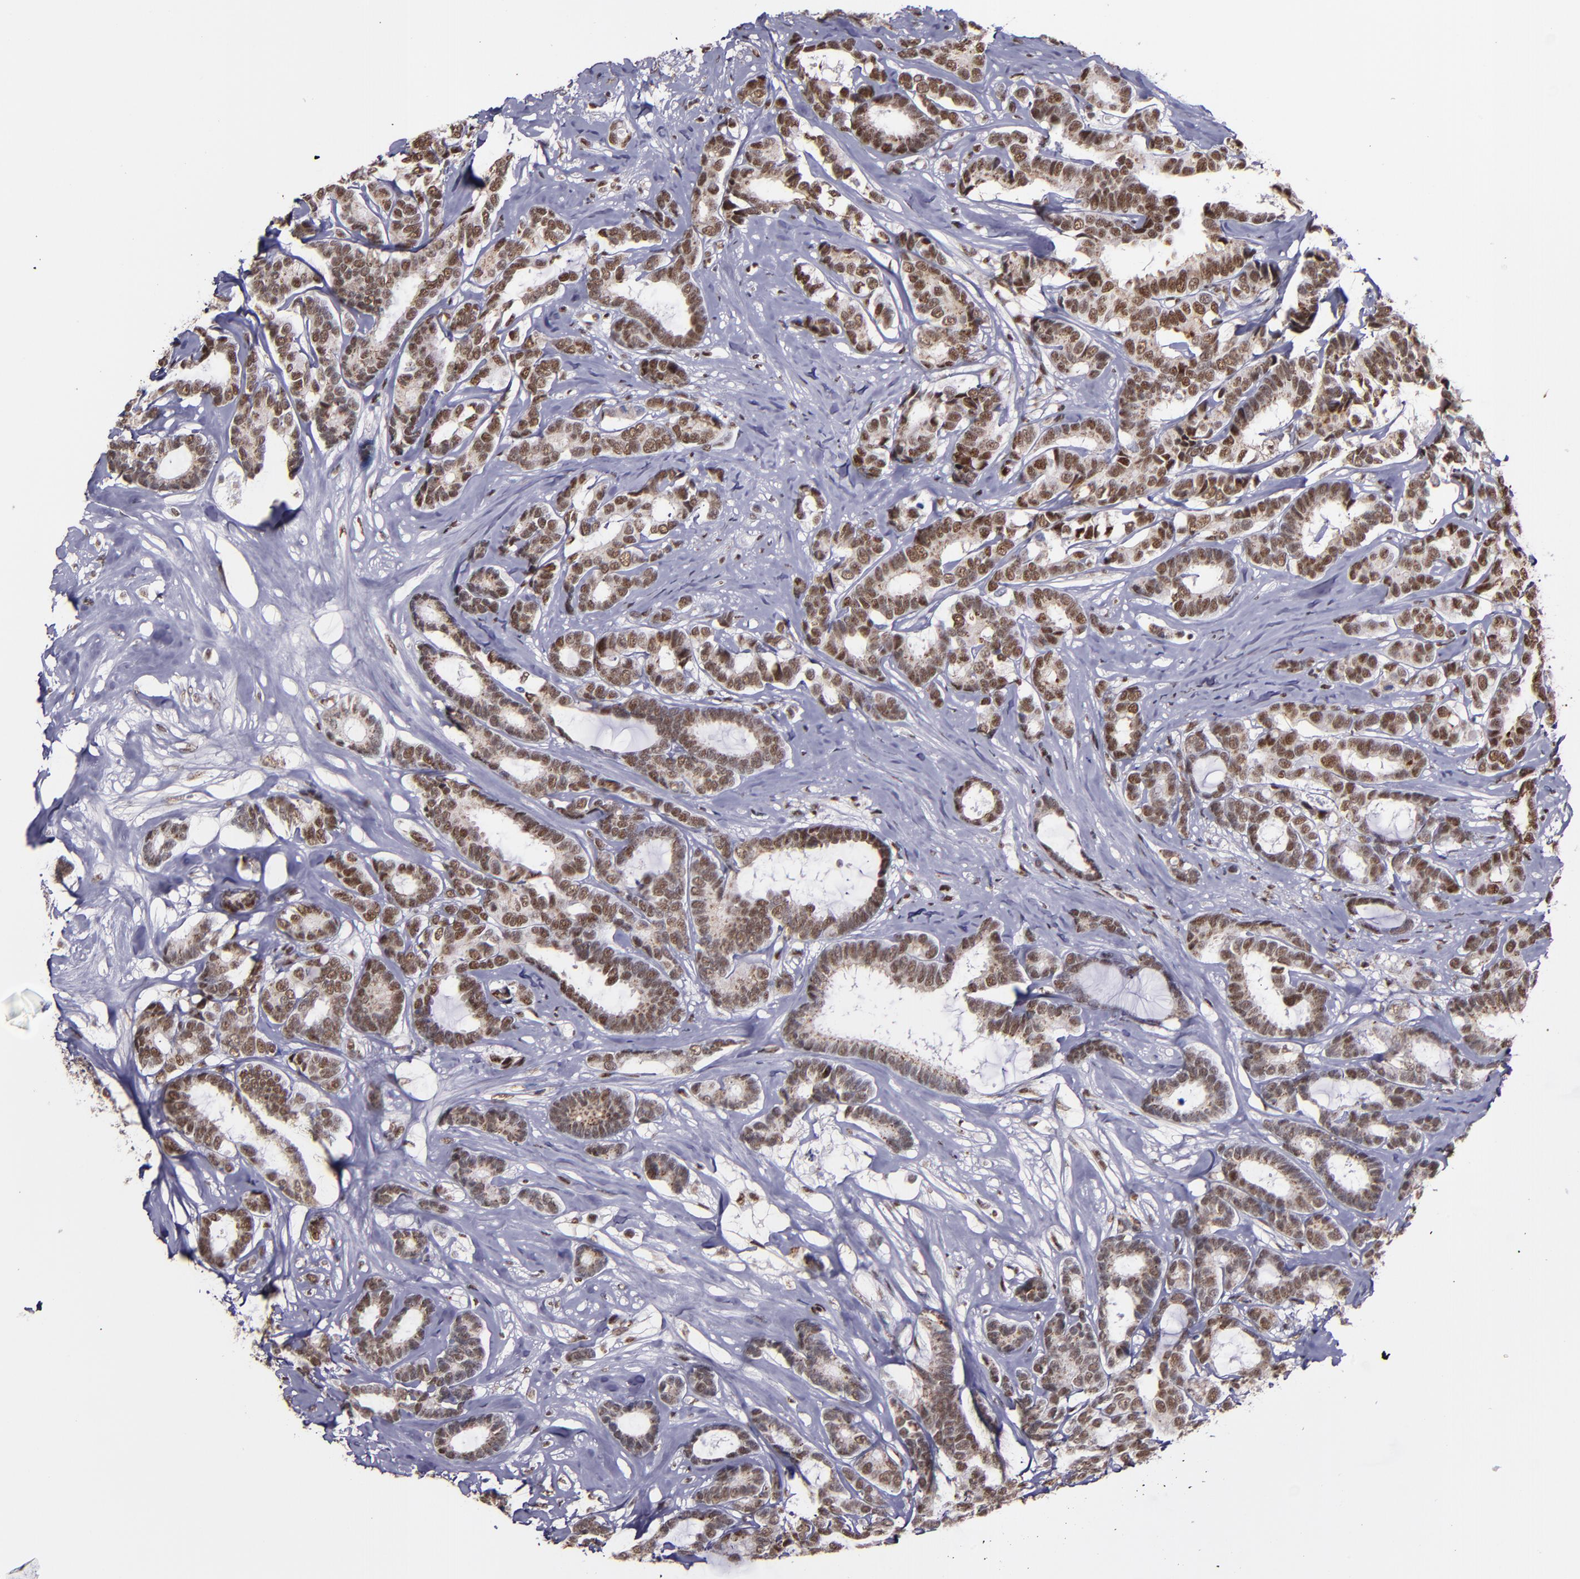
{"staining": {"intensity": "moderate", "quantity": ">75%", "location": "nuclear"}, "tissue": "breast cancer", "cell_type": "Tumor cells", "image_type": "cancer", "snomed": [{"axis": "morphology", "description": "Duct carcinoma"}, {"axis": "topography", "description": "Breast"}], "caption": "About >75% of tumor cells in human breast cancer (intraductal carcinoma) exhibit moderate nuclear protein staining as visualized by brown immunohistochemical staining.", "gene": "PPP4R3A", "patient": {"sex": "female", "age": 87}}